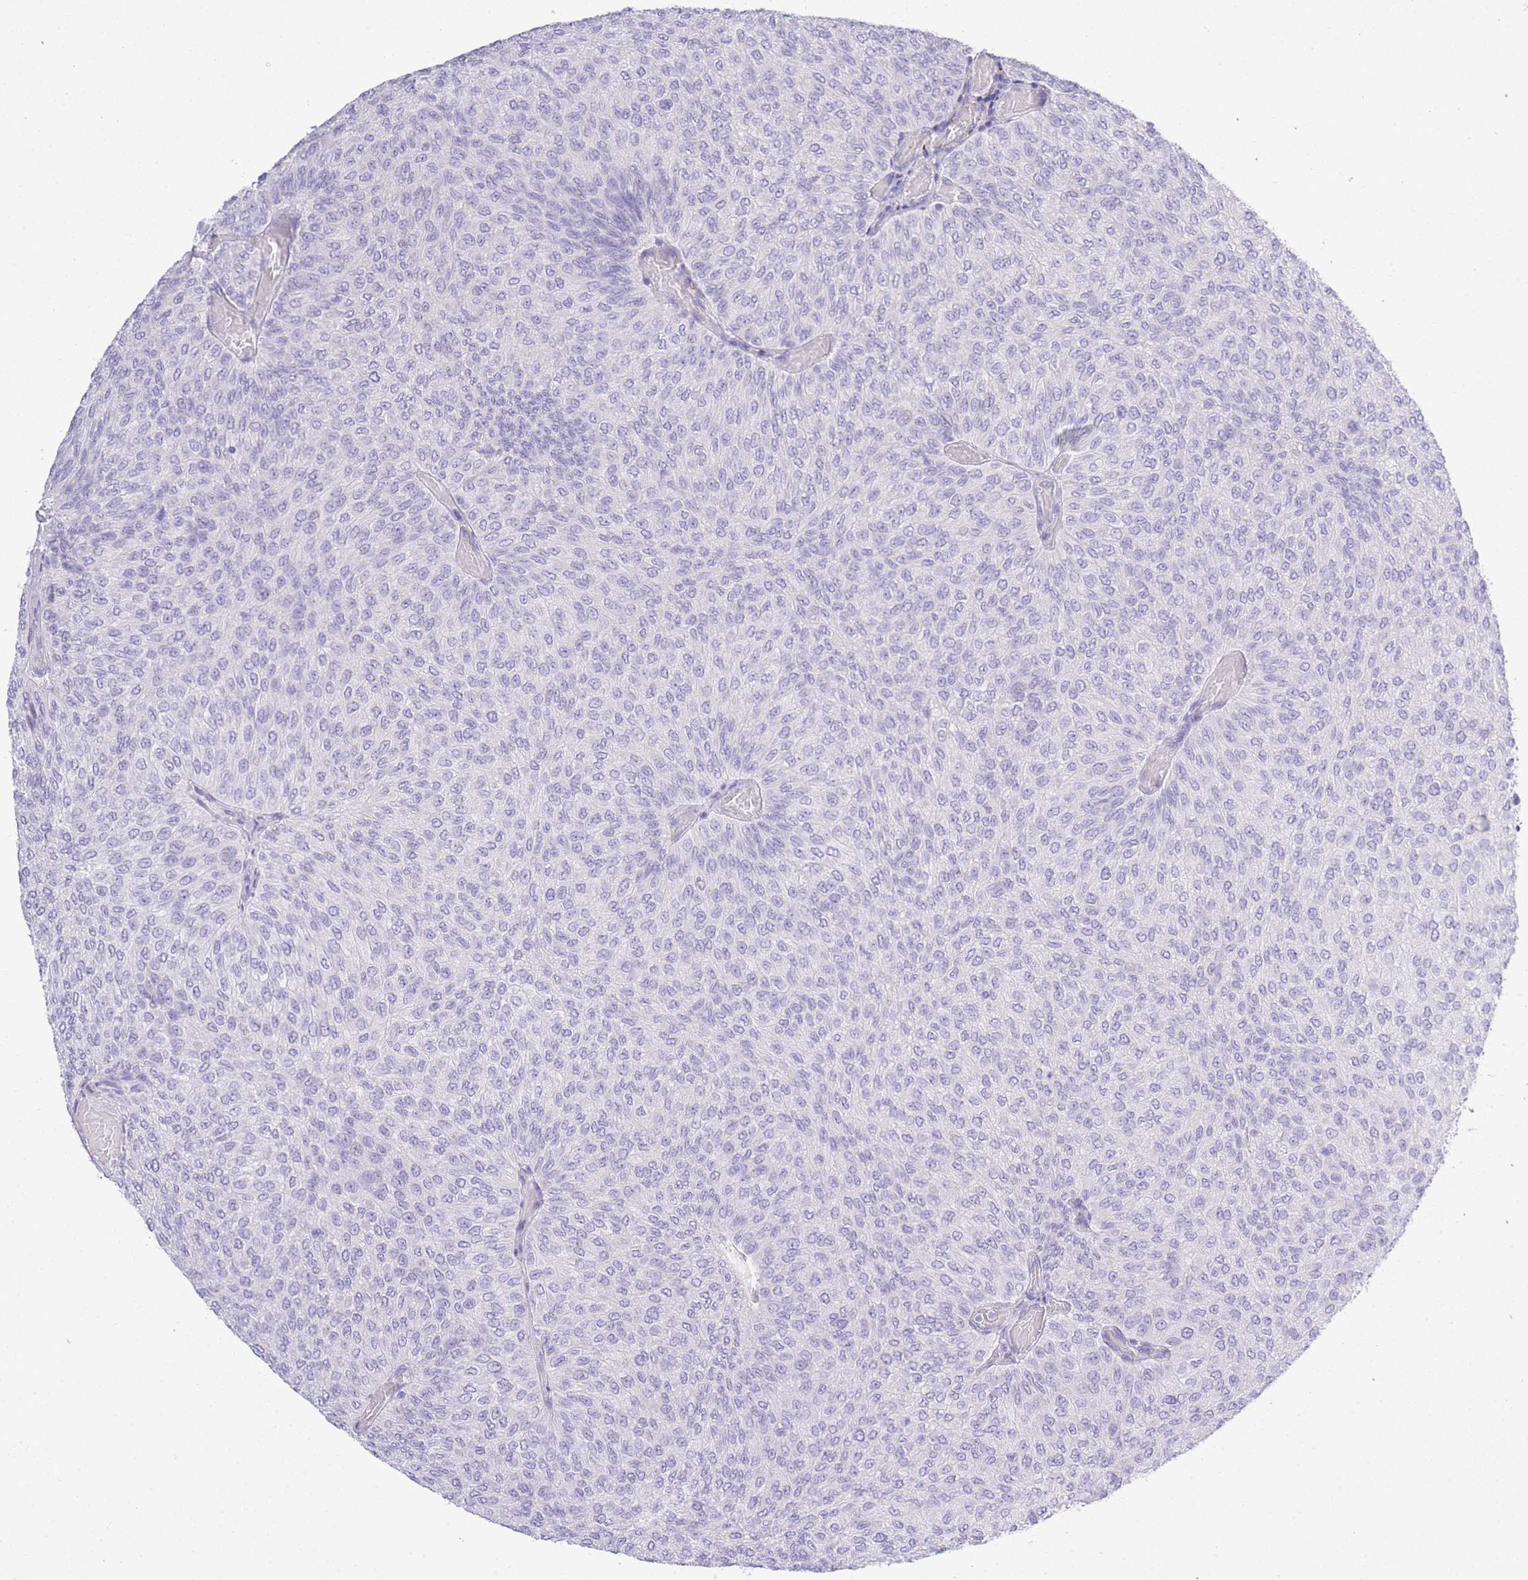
{"staining": {"intensity": "negative", "quantity": "none", "location": "none"}, "tissue": "urothelial cancer", "cell_type": "Tumor cells", "image_type": "cancer", "snomed": [{"axis": "morphology", "description": "Urothelial carcinoma, Low grade"}, {"axis": "topography", "description": "Urinary bladder"}], "caption": "Immunohistochemical staining of low-grade urothelial carcinoma displays no significant expression in tumor cells.", "gene": "RHO", "patient": {"sex": "male", "age": 78}}